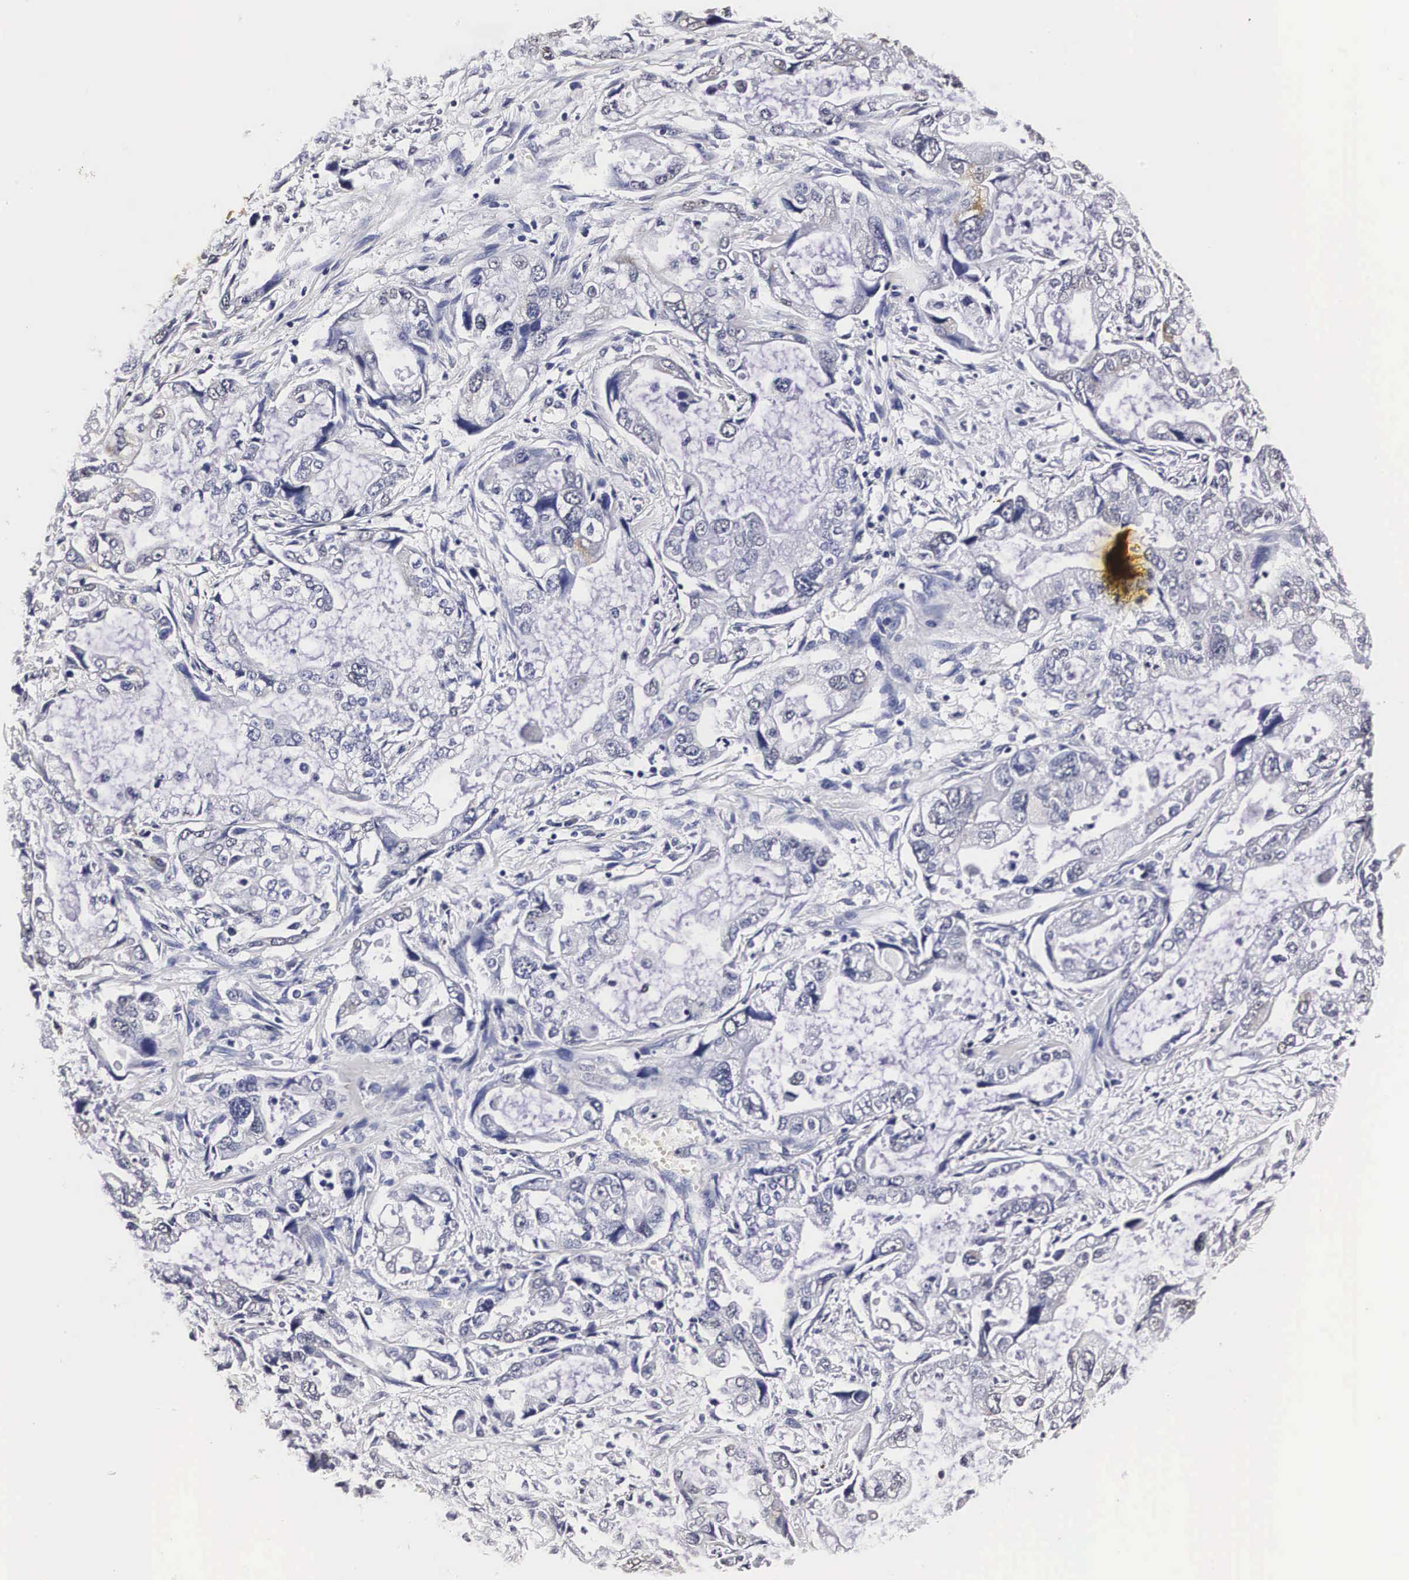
{"staining": {"intensity": "negative", "quantity": "none", "location": "none"}, "tissue": "stomach cancer", "cell_type": "Tumor cells", "image_type": "cancer", "snomed": [{"axis": "morphology", "description": "Adenocarcinoma, NOS"}, {"axis": "topography", "description": "Pancreas"}, {"axis": "topography", "description": "Stomach, upper"}], "caption": "Immunohistochemical staining of human stomach cancer exhibits no significant staining in tumor cells. Brightfield microscopy of IHC stained with DAB (brown) and hematoxylin (blue), captured at high magnification.", "gene": "CKAP4", "patient": {"sex": "male", "age": 77}}